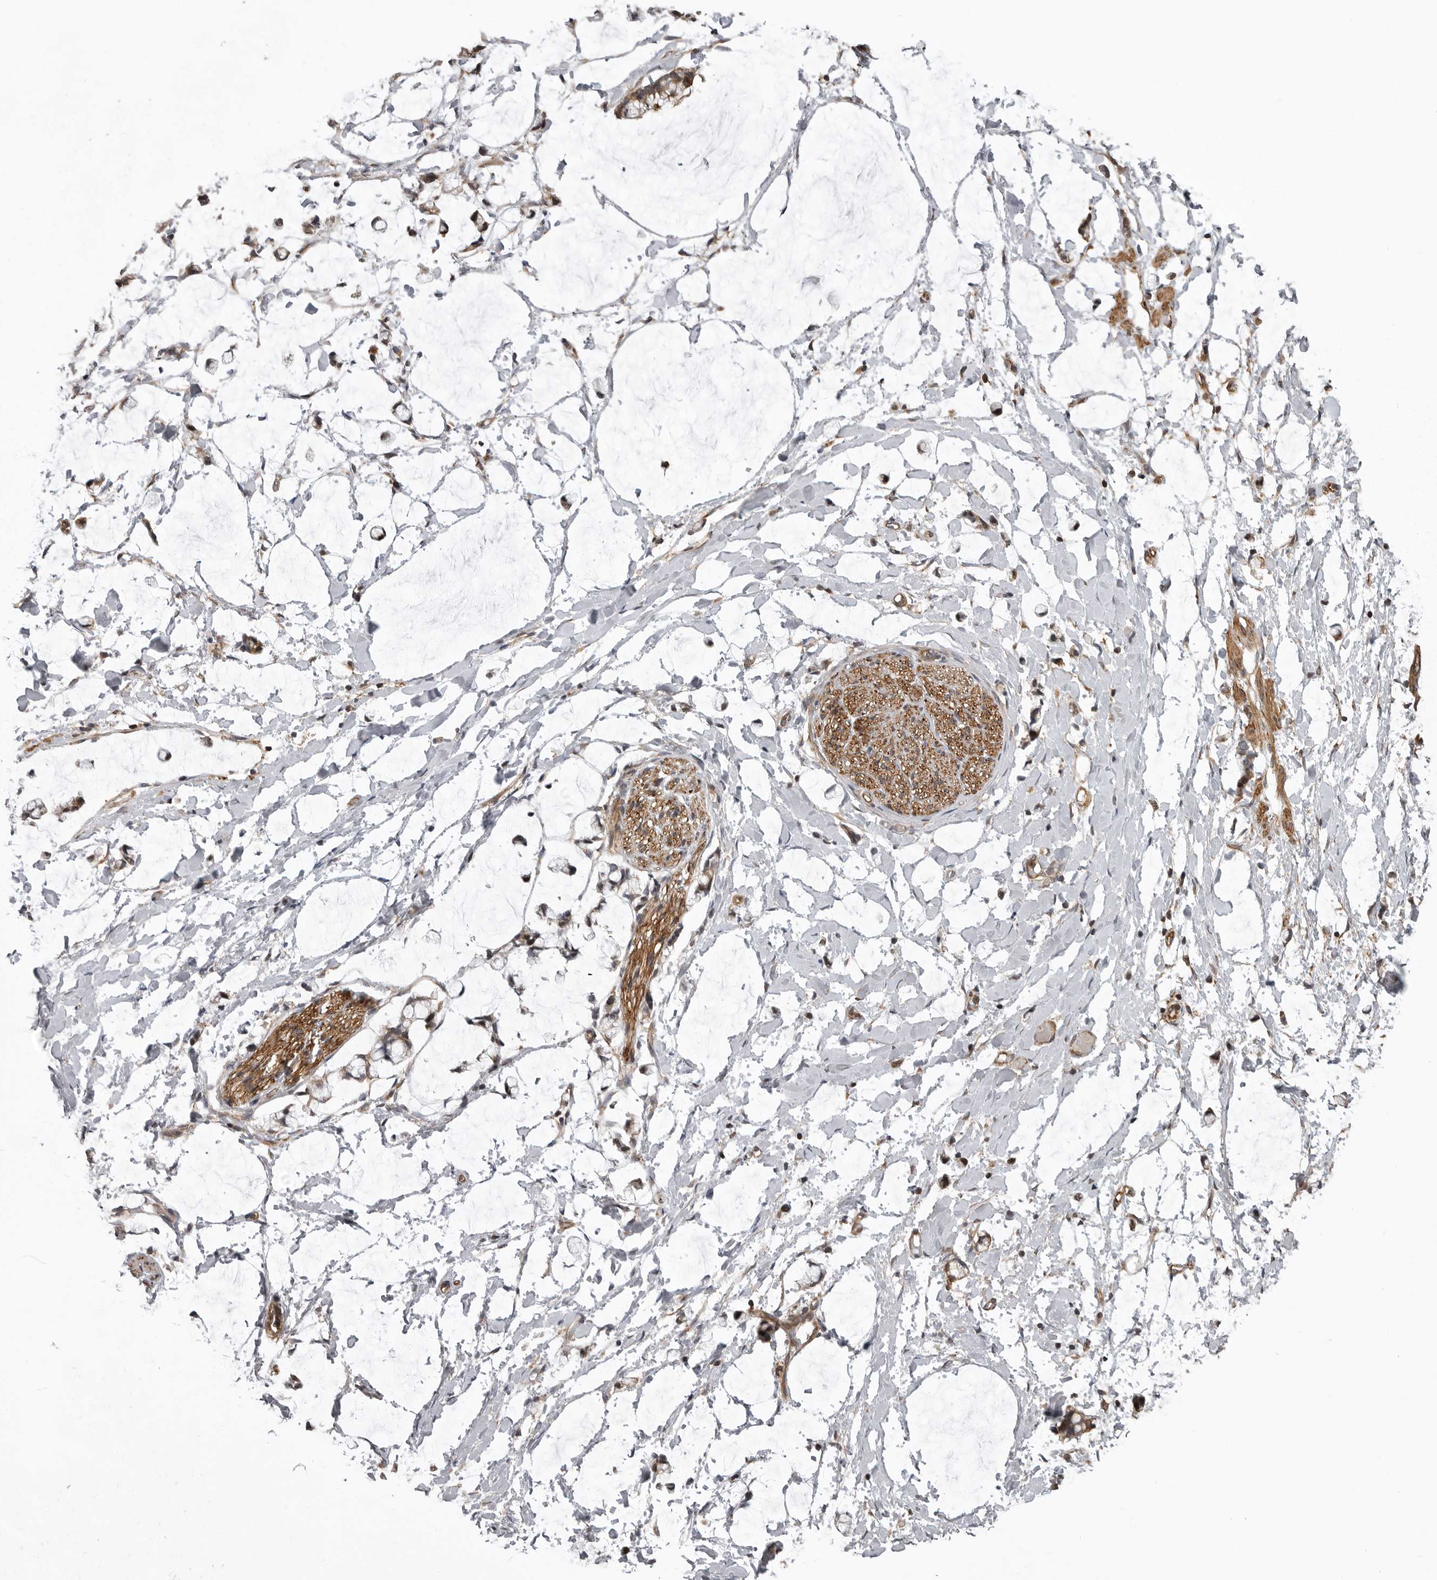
{"staining": {"intensity": "moderate", "quantity": "25%-75%", "location": "cytoplasmic/membranous"}, "tissue": "adipose tissue", "cell_type": "Adipocytes", "image_type": "normal", "snomed": [{"axis": "morphology", "description": "Normal tissue, NOS"}, {"axis": "morphology", "description": "Adenocarcinoma, NOS"}, {"axis": "topography", "description": "Colon"}, {"axis": "topography", "description": "Peripheral nerve tissue"}], "caption": "Adipose tissue was stained to show a protein in brown. There is medium levels of moderate cytoplasmic/membranous expression in approximately 25%-75% of adipocytes. (brown staining indicates protein expression, while blue staining denotes nuclei).", "gene": "ZNRF1", "patient": {"sex": "male", "age": 14}}